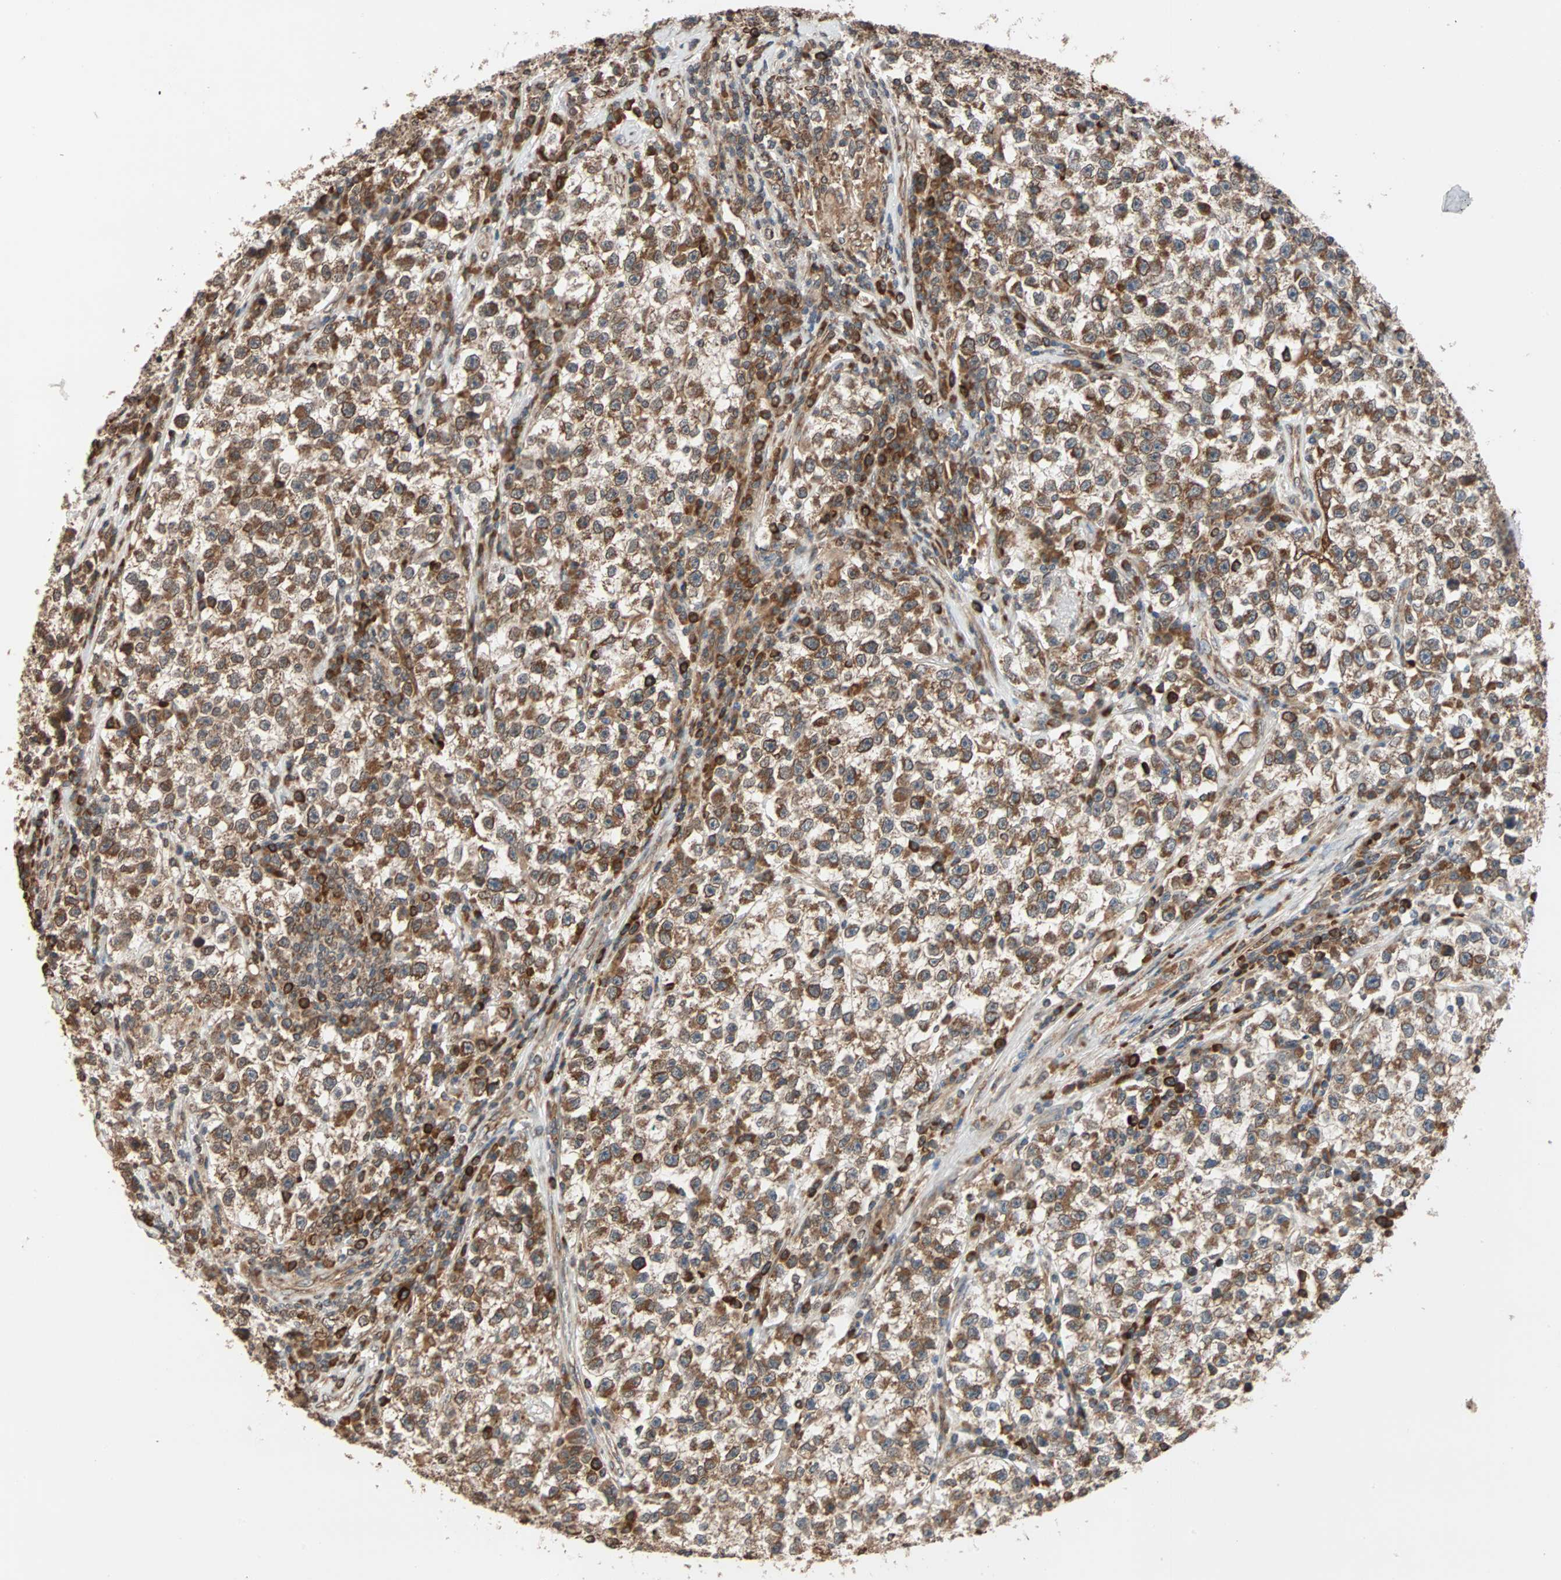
{"staining": {"intensity": "moderate", "quantity": ">75%", "location": "cytoplasmic/membranous"}, "tissue": "testis cancer", "cell_type": "Tumor cells", "image_type": "cancer", "snomed": [{"axis": "morphology", "description": "Seminoma, NOS"}, {"axis": "topography", "description": "Testis"}], "caption": "Seminoma (testis) stained for a protein demonstrates moderate cytoplasmic/membranous positivity in tumor cells. (Brightfield microscopy of DAB IHC at high magnification).", "gene": "AUP1", "patient": {"sex": "male", "age": 22}}